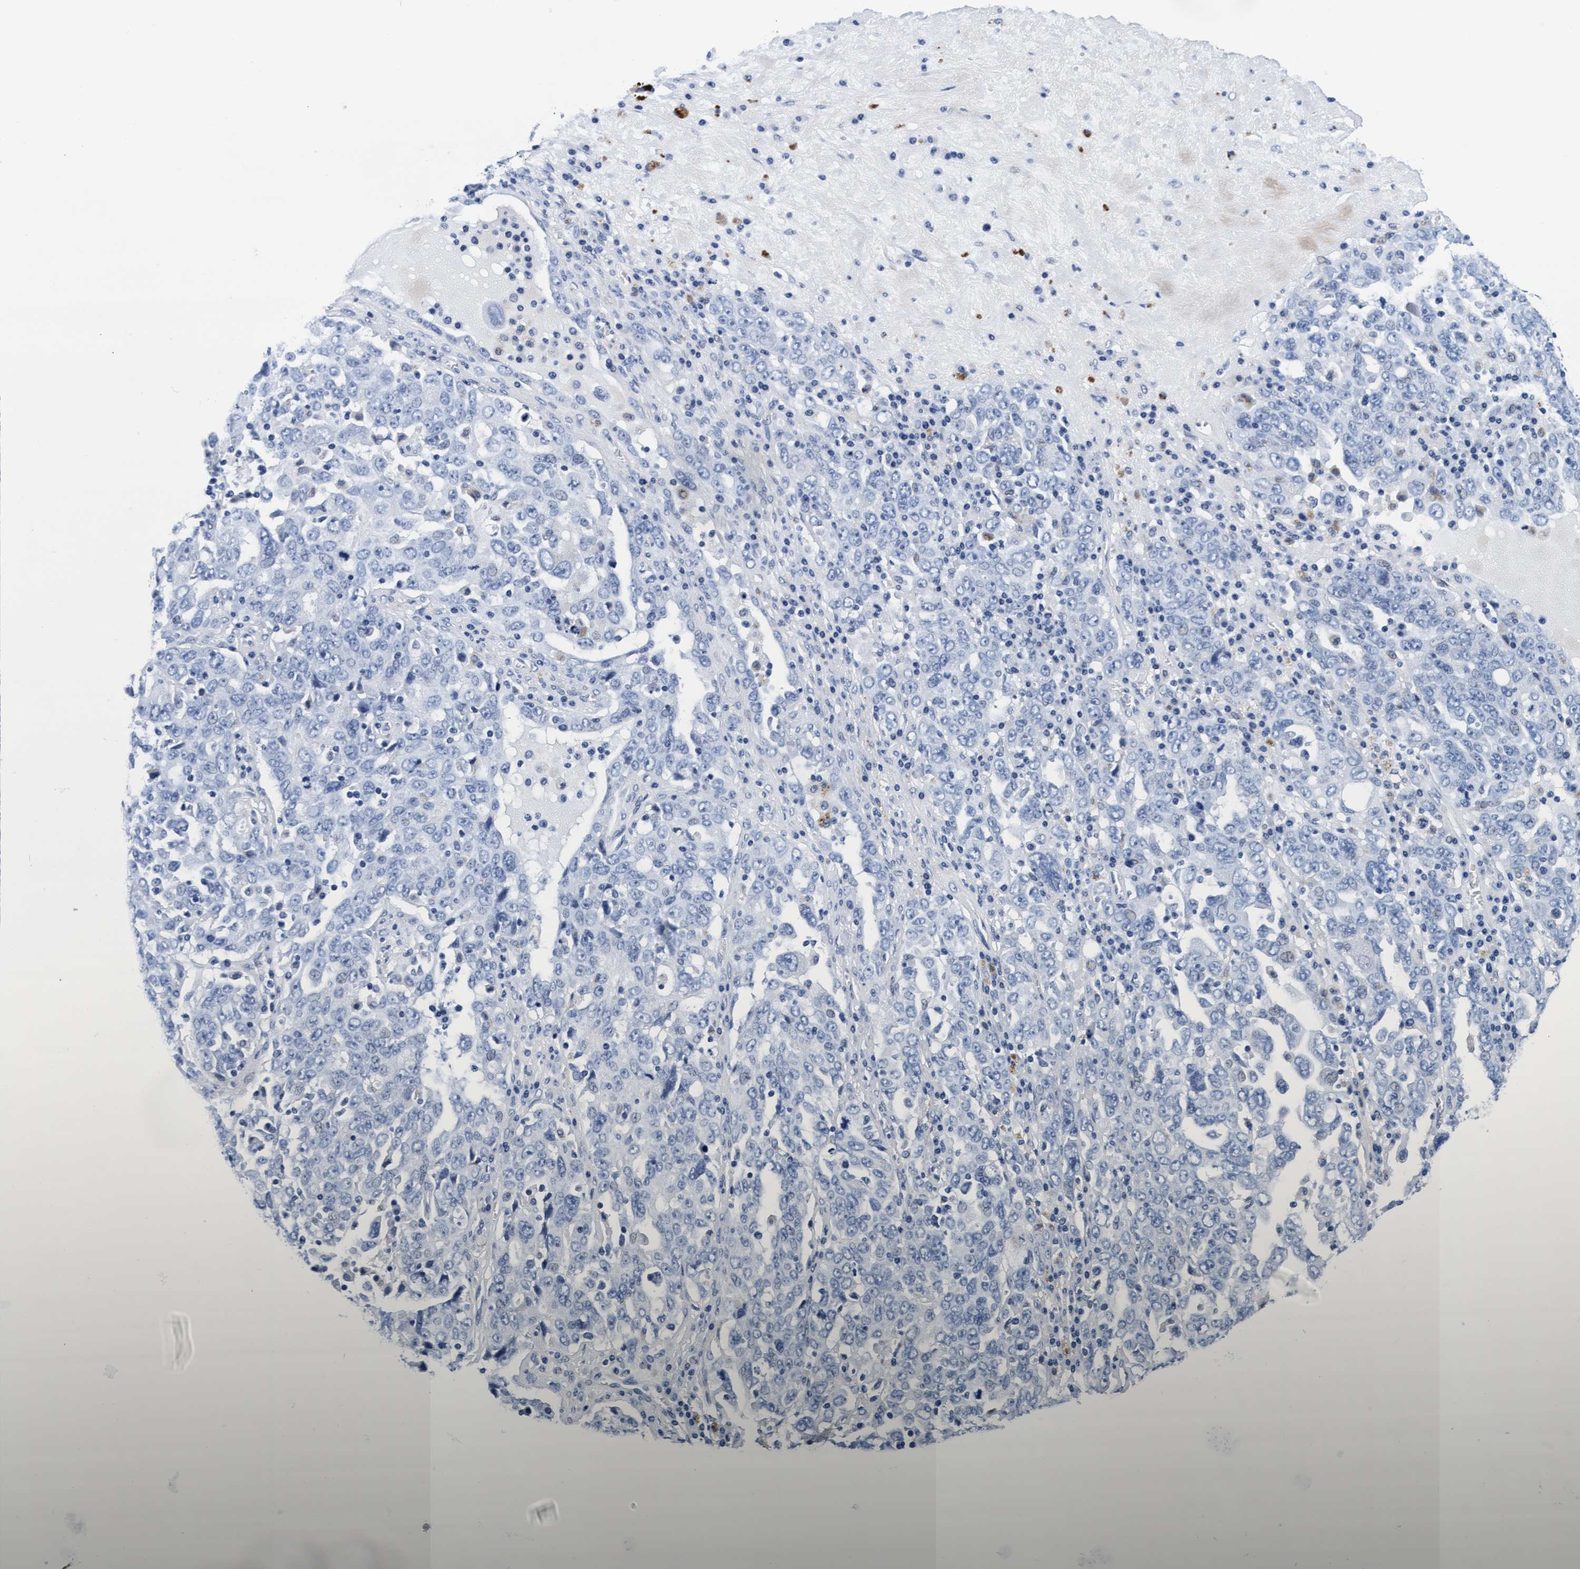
{"staining": {"intensity": "negative", "quantity": "none", "location": "none"}, "tissue": "ovarian cancer", "cell_type": "Tumor cells", "image_type": "cancer", "snomed": [{"axis": "morphology", "description": "Carcinoma, endometroid"}, {"axis": "topography", "description": "Ovary"}], "caption": "Tumor cells are negative for brown protein staining in ovarian cancer (endometroid carcinoma).", "gene": "ARSG", "patient": {"sex": "female", "age": 62}}